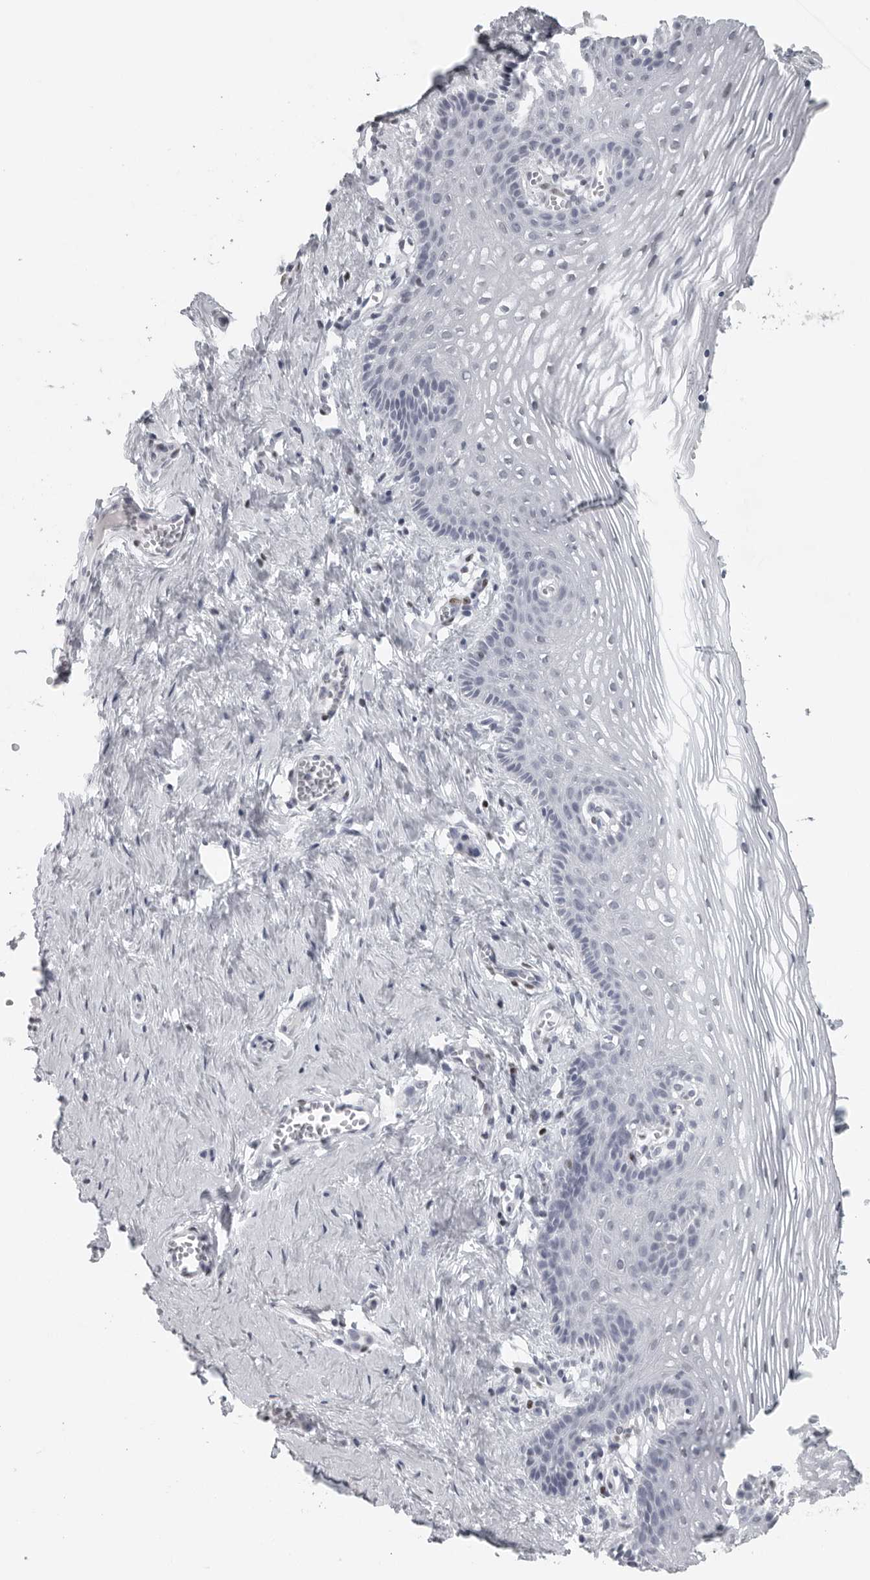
{"staining": {"intensity": "negative", "quantity": "none", "location": "none"}, "tissue": "vagina", "cell_type": "Squamous epithelial cells", "image_type": "normal", "snomed": [{"axis": "morphology", "description": "Normal tissue, NOS"}, {"axis": "topography", "description": "Vagina"}], "caption": "This is a histopathology image of IHC staining of unremarkable vagina, which shows no positivity in squamous epithelial cells. (DAB (3,3'-diaminobenzidine) IHC, high magnification).", "gene": "SATB2", "patient": {"sex": "female", "age": 32}}